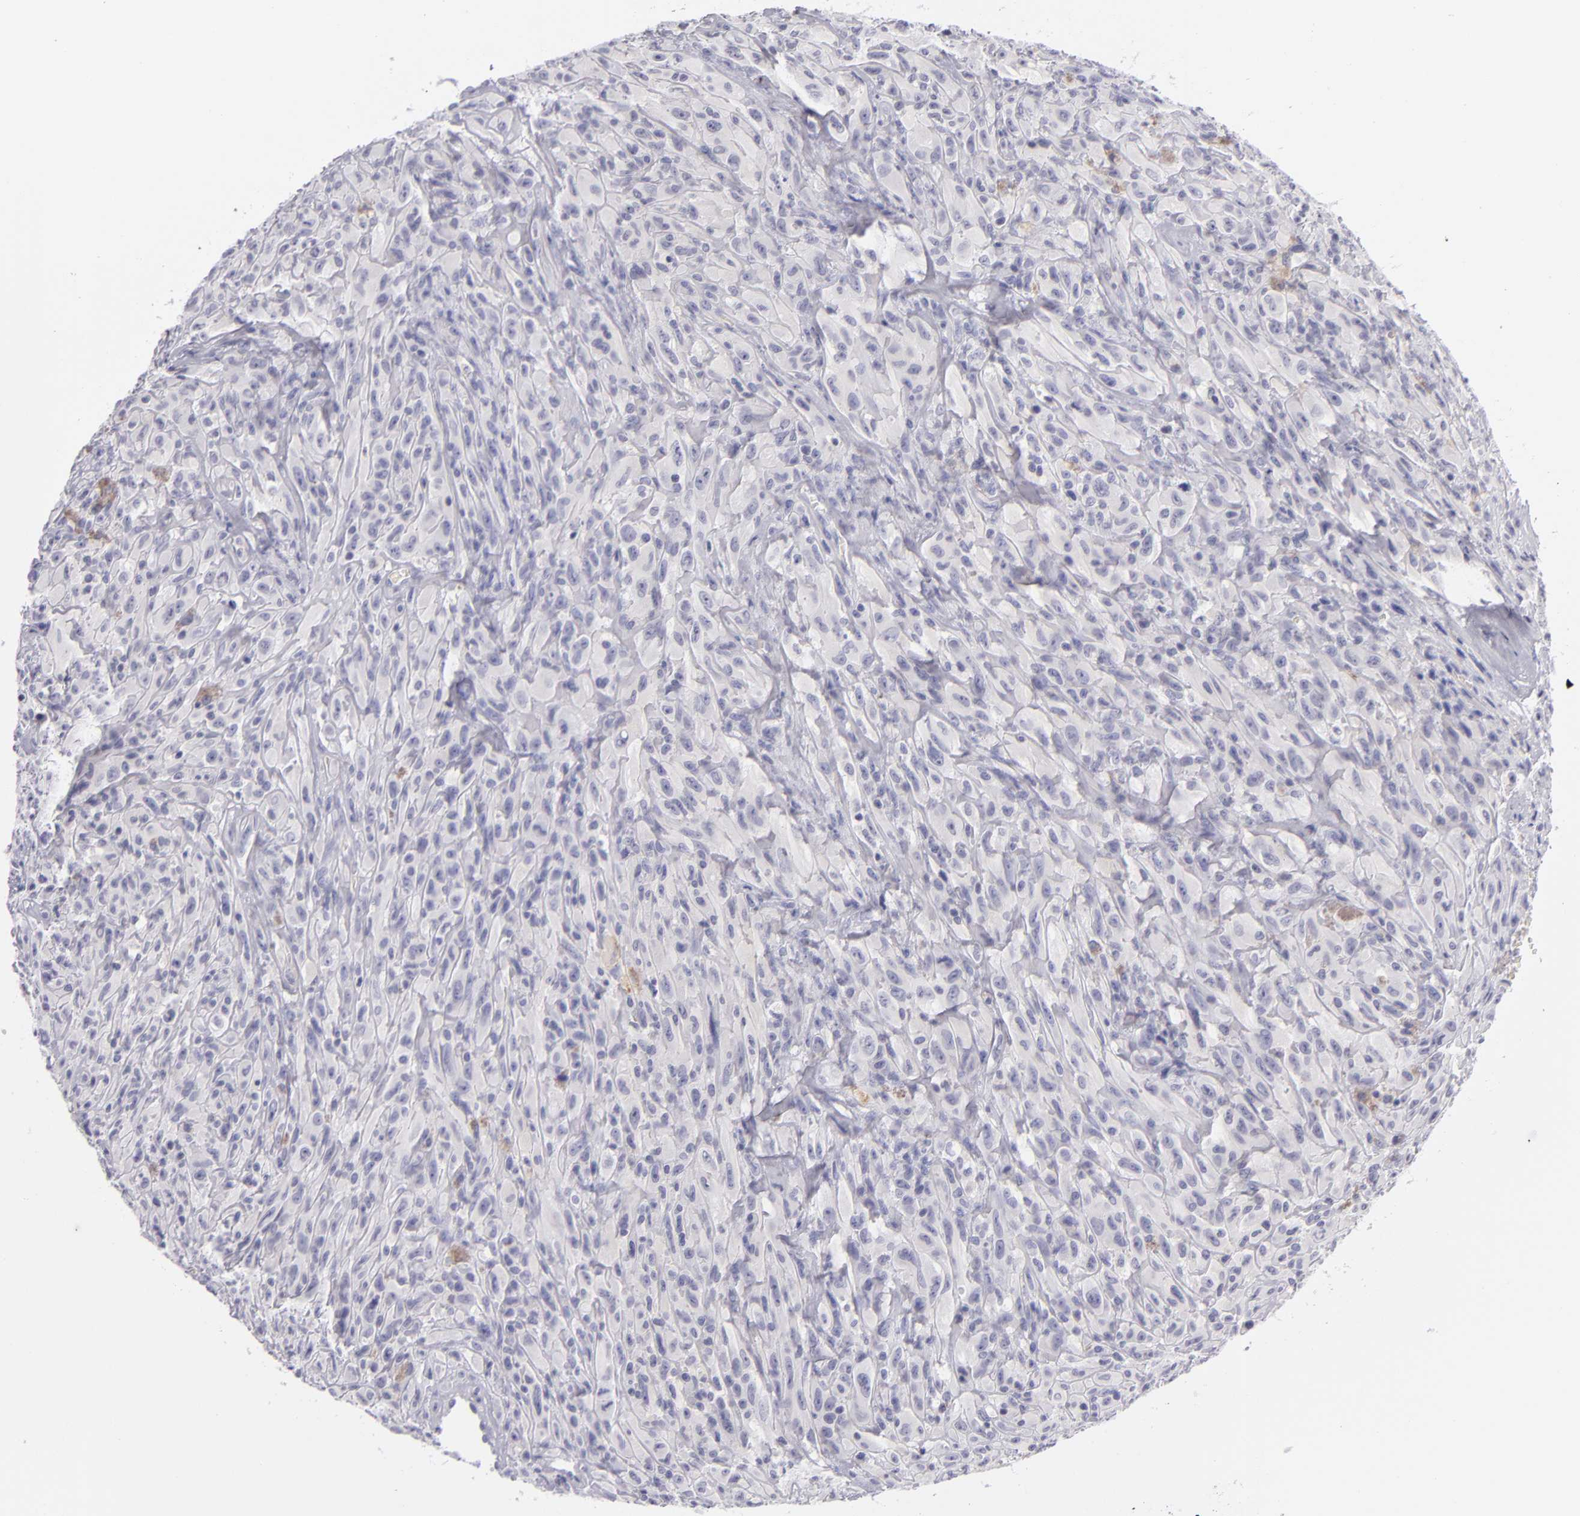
{"staining": {"intensity": "negative", "quantity": "none", "location": "none"}, "tissue": "glioma", "cell_type": "Tumor cells", "image_type": "cancer", "snomed": [{"axis": "morphology", "description": "Glioma, malignant, High grade"}, {"axis": "topography", "description": "Brain"}], "caption": "Tumor cells are negative for brown protein staining in high-grade glioma (malignant).", "gene": "TNNC1", "patient": {"sex": "male", "age": 48}}